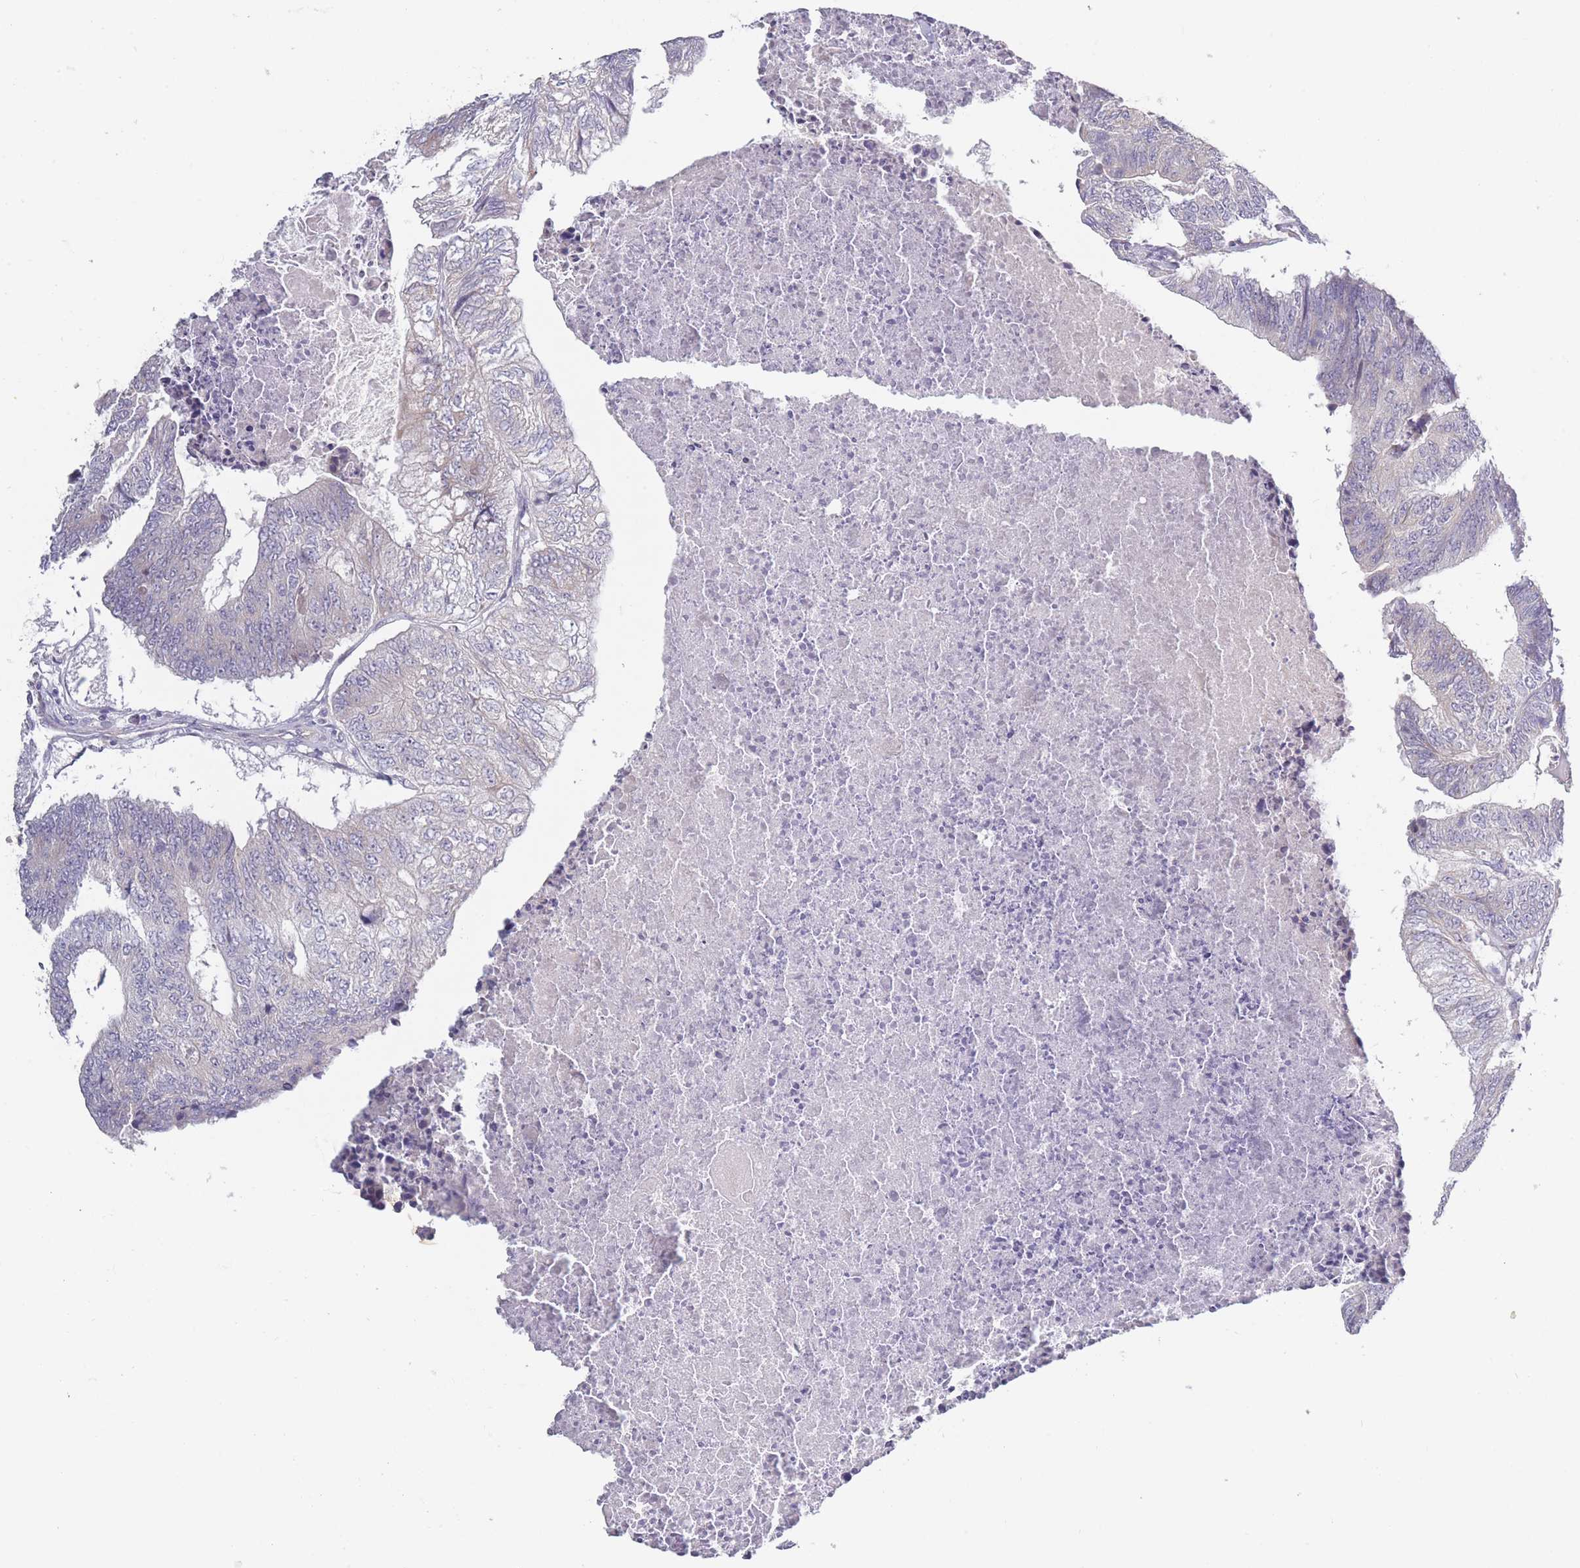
{"staining": {"intensity": "negative", "quantity": "none", "location": "none"}, "tissue": "colorectal cancer", "cell_type": "Tumor cells", "image_type": "cancer", "snomed": [{"axis": "morphology", "description": "Adenocarcinoma, NOS"}, {"axis": "topography", "description": "Colon"}], "caption": "Colorectal cancer was stained to show a protein in brown. There is no significant expression in tumor cells.", "gene": "FAM227B", "patient": {"sex": "female", "age": 67}}